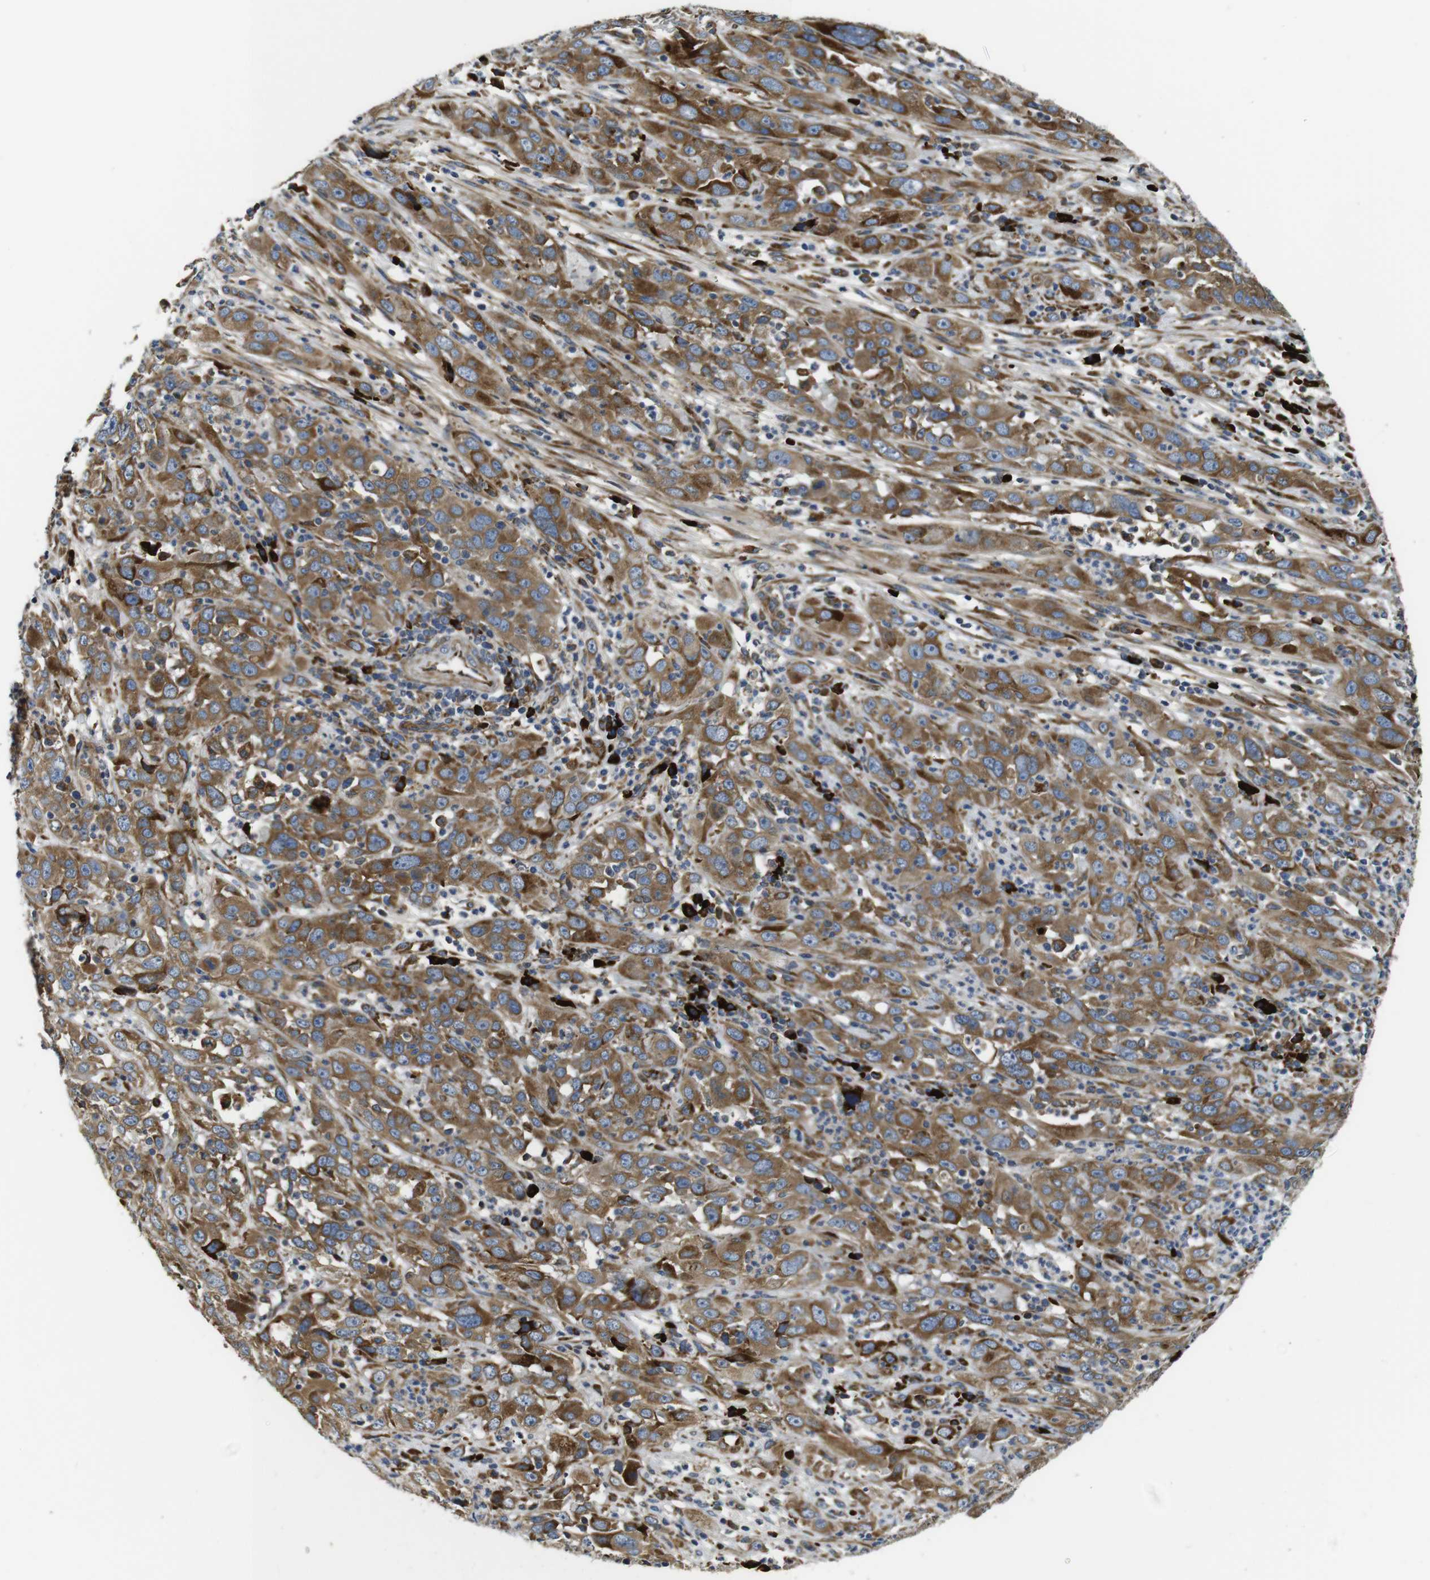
{"staining": {"intensity": "strong", "quantity": ">75%", "location": "cytoplasmic/membranous"}, "tissue": "cervical cancer", "cell_type": "Tumor cells", "image_type": "cancer", "snomed": [{"axis": "morphology", "description": "Squamous cell carcinoma, NOS"}, {"axis": "topography", "description": "Cervix"}], "caption": "Immunohistochemical staining of cervical cancer (squamous cell carcinoma) exhibits high levels of strong cytoplasmic/membranous expression in approximately >75% of tumor cells.", "gene": "UBE2G2", "patient": {"sex": "female", "age": 32}}